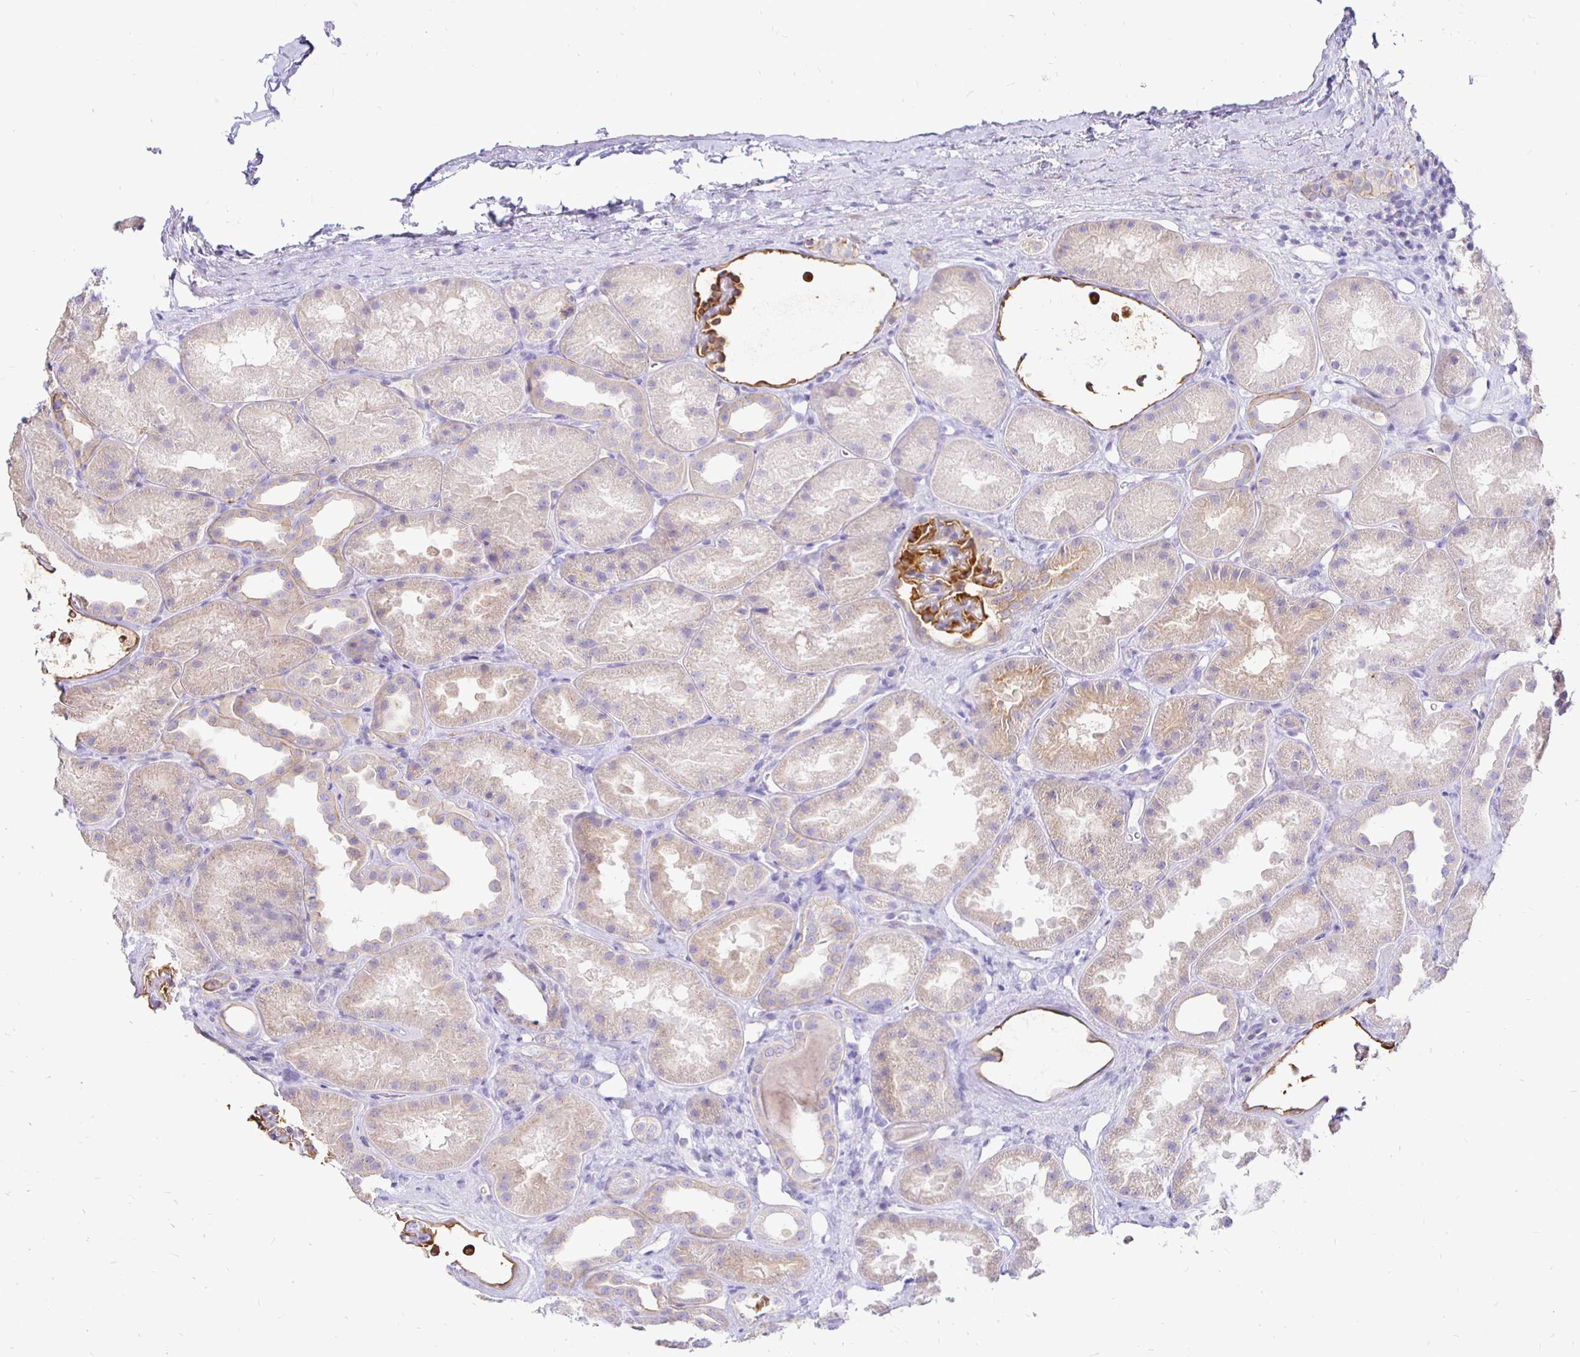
{"staining": {"intensity": "moderate", "quantity": ">75%", "location": "cytoplasmic/membranous"}, "tissue": "kidney", "cell_type": "Cells in glomeruli", "image_type": "normal", "snomed": [{"axis": "morphology", "description": "Normal tissue, NOS"}, {"axis": "topography", "description": "Kidney"}], "caption": "IHC histopathology image of benign kidney: kidney stained using immunohistochemistry (IHC) displays medium levels of moderate protein expression localized specifically in the cytoplasmic/membranous of cells in glomeruli, appearing as a cytoplasmic/membranous brown color.", "gene": "NECAB1", "patient": {"sex": "male", "age": 61}}